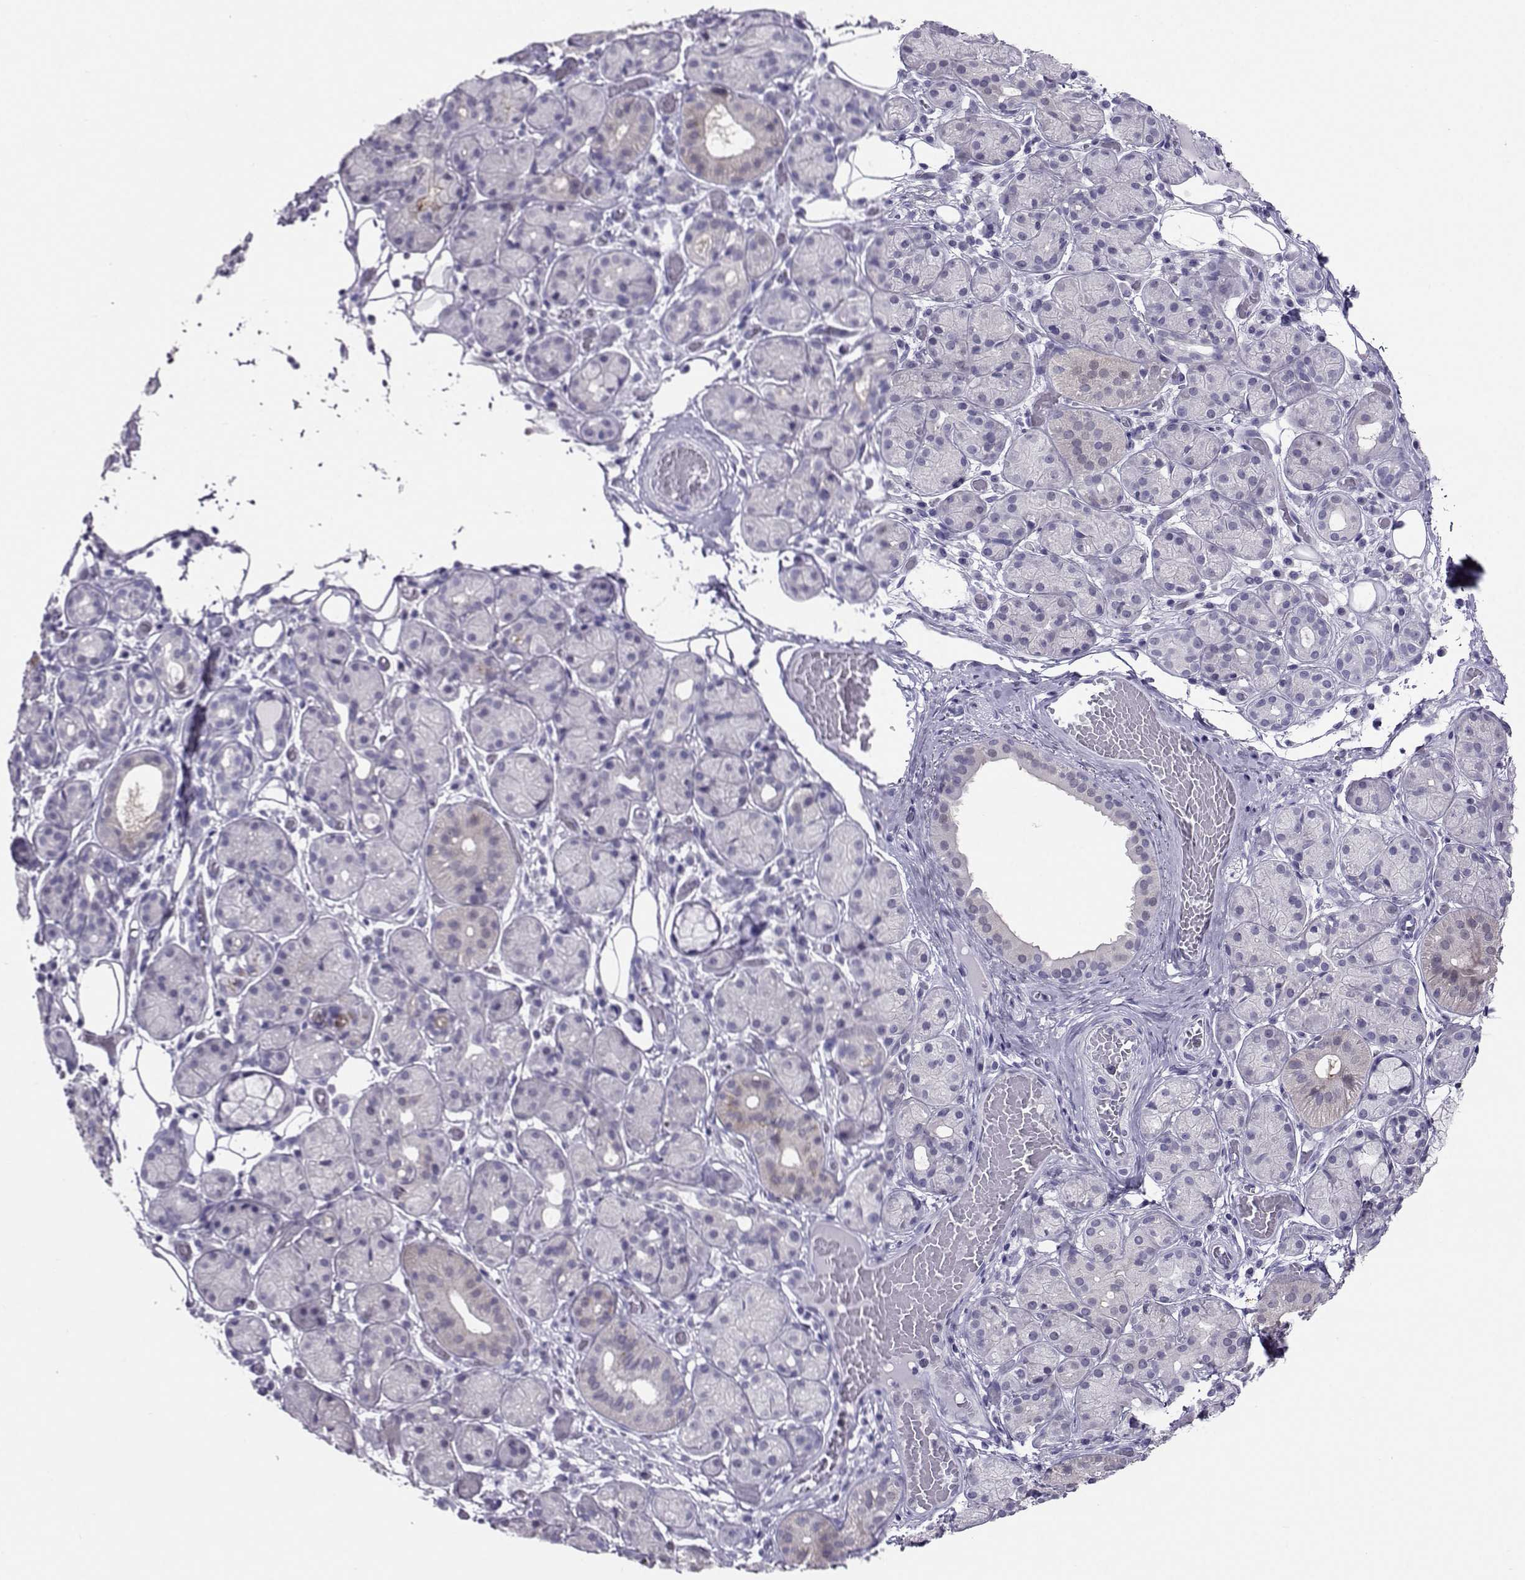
{"staining": {"intensity": "negative", "quantity": "none", "location": "none"}, "tissue": "salivary gland", "cell_type": "Glandular cells", "image_type": "normal", "snomed": [{"axis": "morphology", "description": "Normal tissue, NOS"}, {"axis": "topography", "description": "Salivary gland"}, {"axis": "topography", "description": "Peripheral nerve tissue"}], "caption": "Immunohistochemistry (IHC) photomicrograph of unremarkable human salivary gland stained for a protein (brown), which shows no staining in glandular cells. (Stains: DAB (3,3'-diaminobenzidine) immunohistochemistry (IHC) with hematoxylin counter stain, Microscopy: brightfield microscopy at high magnification).", "gene": "PGK1", "patient": {"sex": "male", "age": 71}}